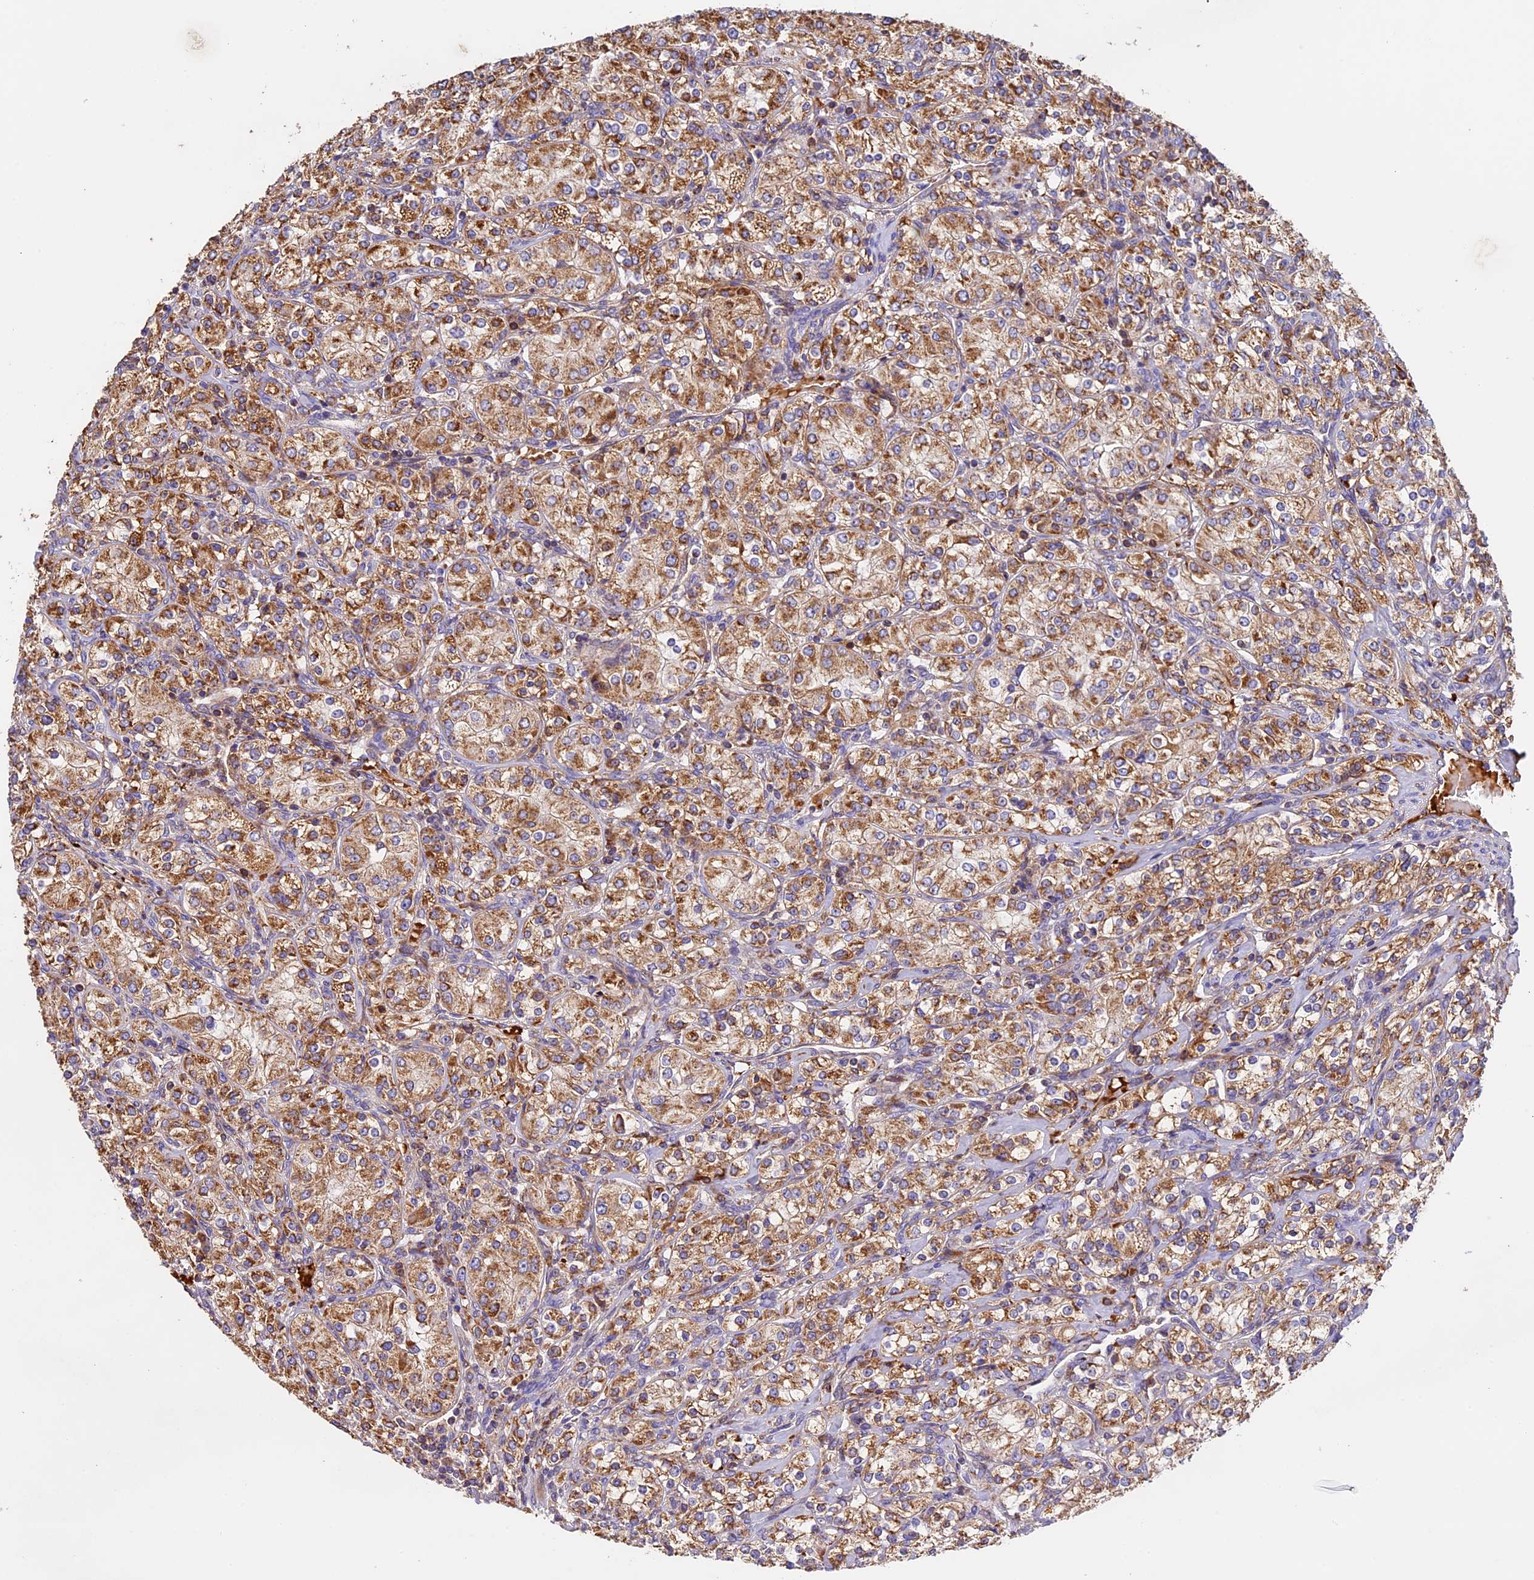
{"staining": {"intensity": "strong", "quantity": ">75%", "location": "cytoplasmic/membranous"}, "tissue": "renal cancer", "cell_type": "Tumor cells", "image_type": "cancer", "snomed": [{"axis": "morphology", "description": "Adenocarcinoma, NOS"}, {"axis": "topography", "description": "Kidney"}], "caption": "Immunohistochemical staining of human renal cancer (adenocarcinoma) reveals high levels of strong cytoplasmic/membranous protein expression in about >75% of tumor cells.", "gene": "OCEL1", "patient": {"sex": "male", "age": 77}}